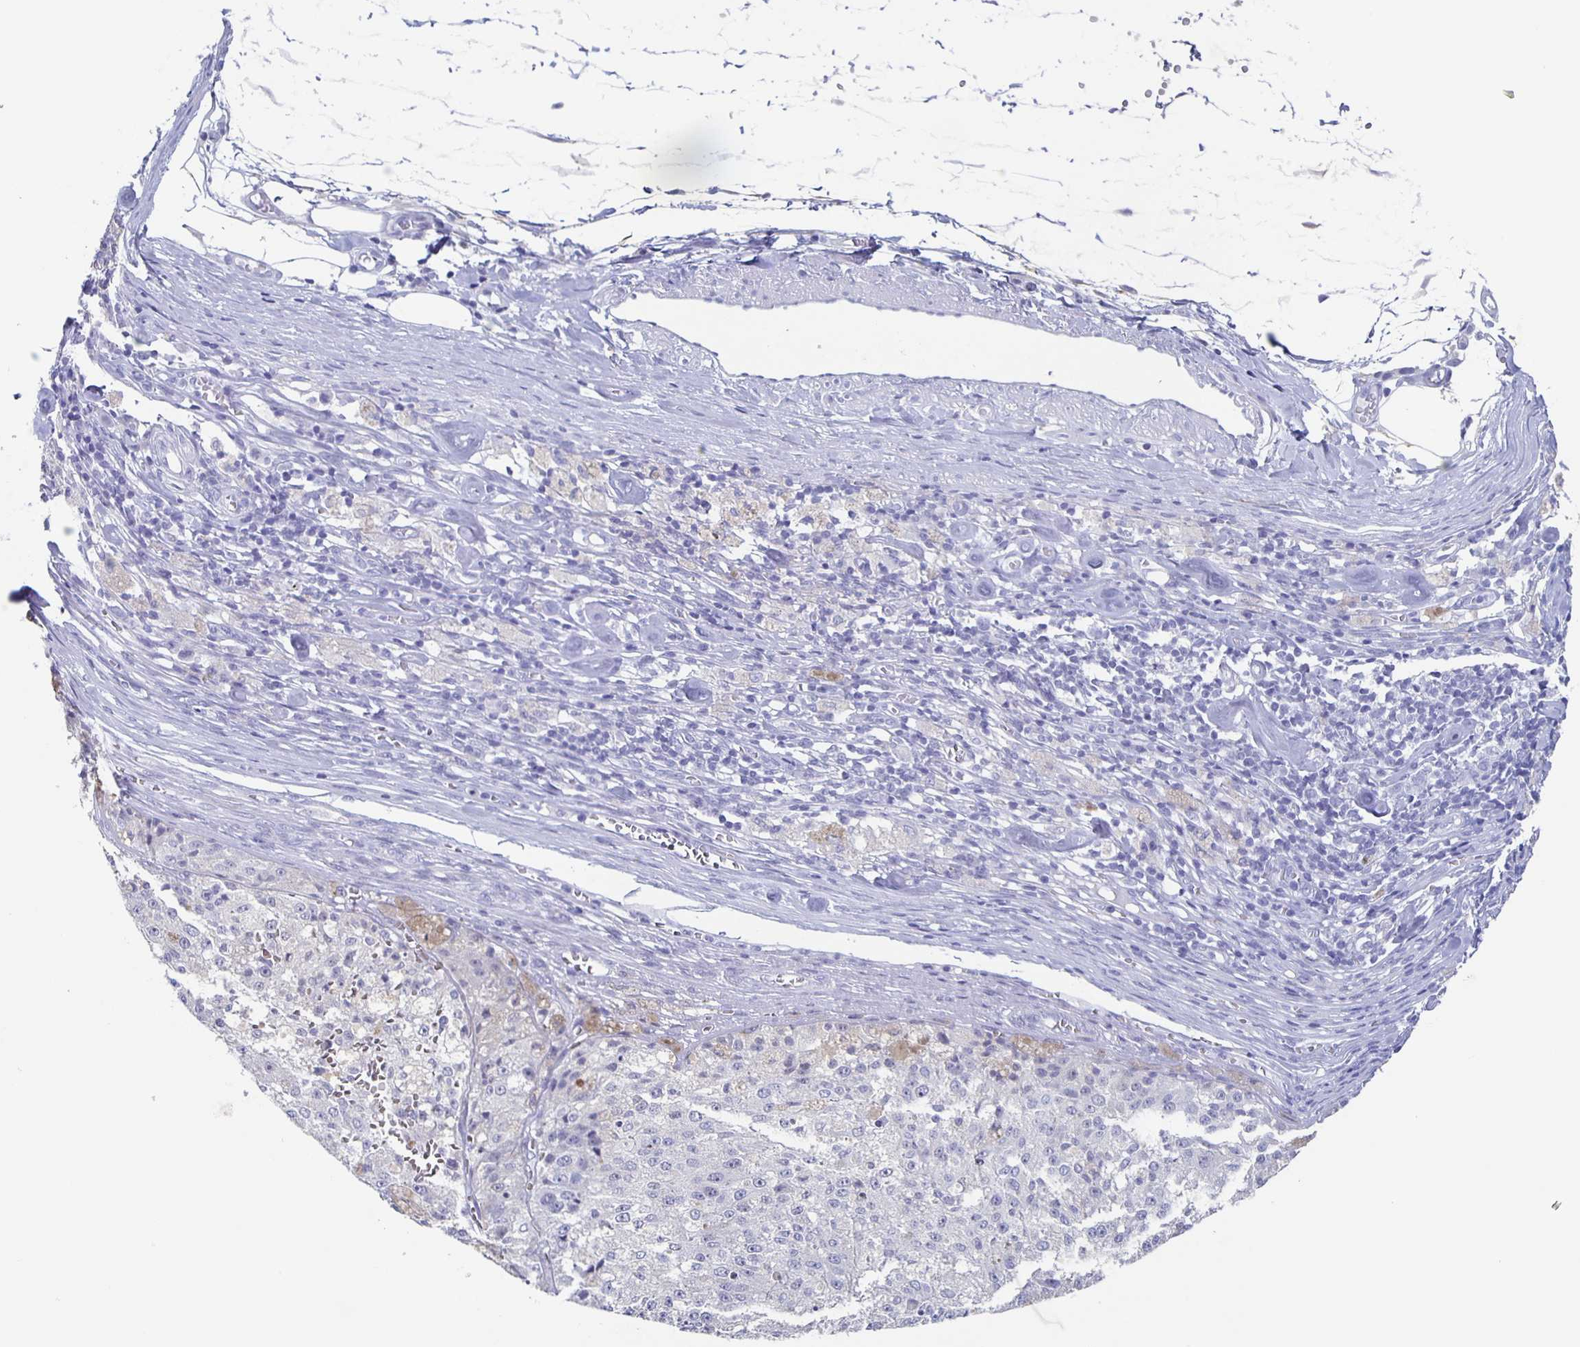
{"staining": {"intensity": "negative", "quantity": "none", "location": "none"}, "tissue": "melanoma", "cell_type": "Tumor cells", "image_type": "cancer", "snomed": [{"axis": "morphology", "description": "Malignant melanoma, Metastatic site"}, {"axis": "topography", "description": "Lymph node"}], "caption": "A photomicrograph of human malignant melanoma (metastatic site) is negative for staining in tumor cells.", "gene": "SLC34A2", "patient": {"sex": "female", "age": 64}}